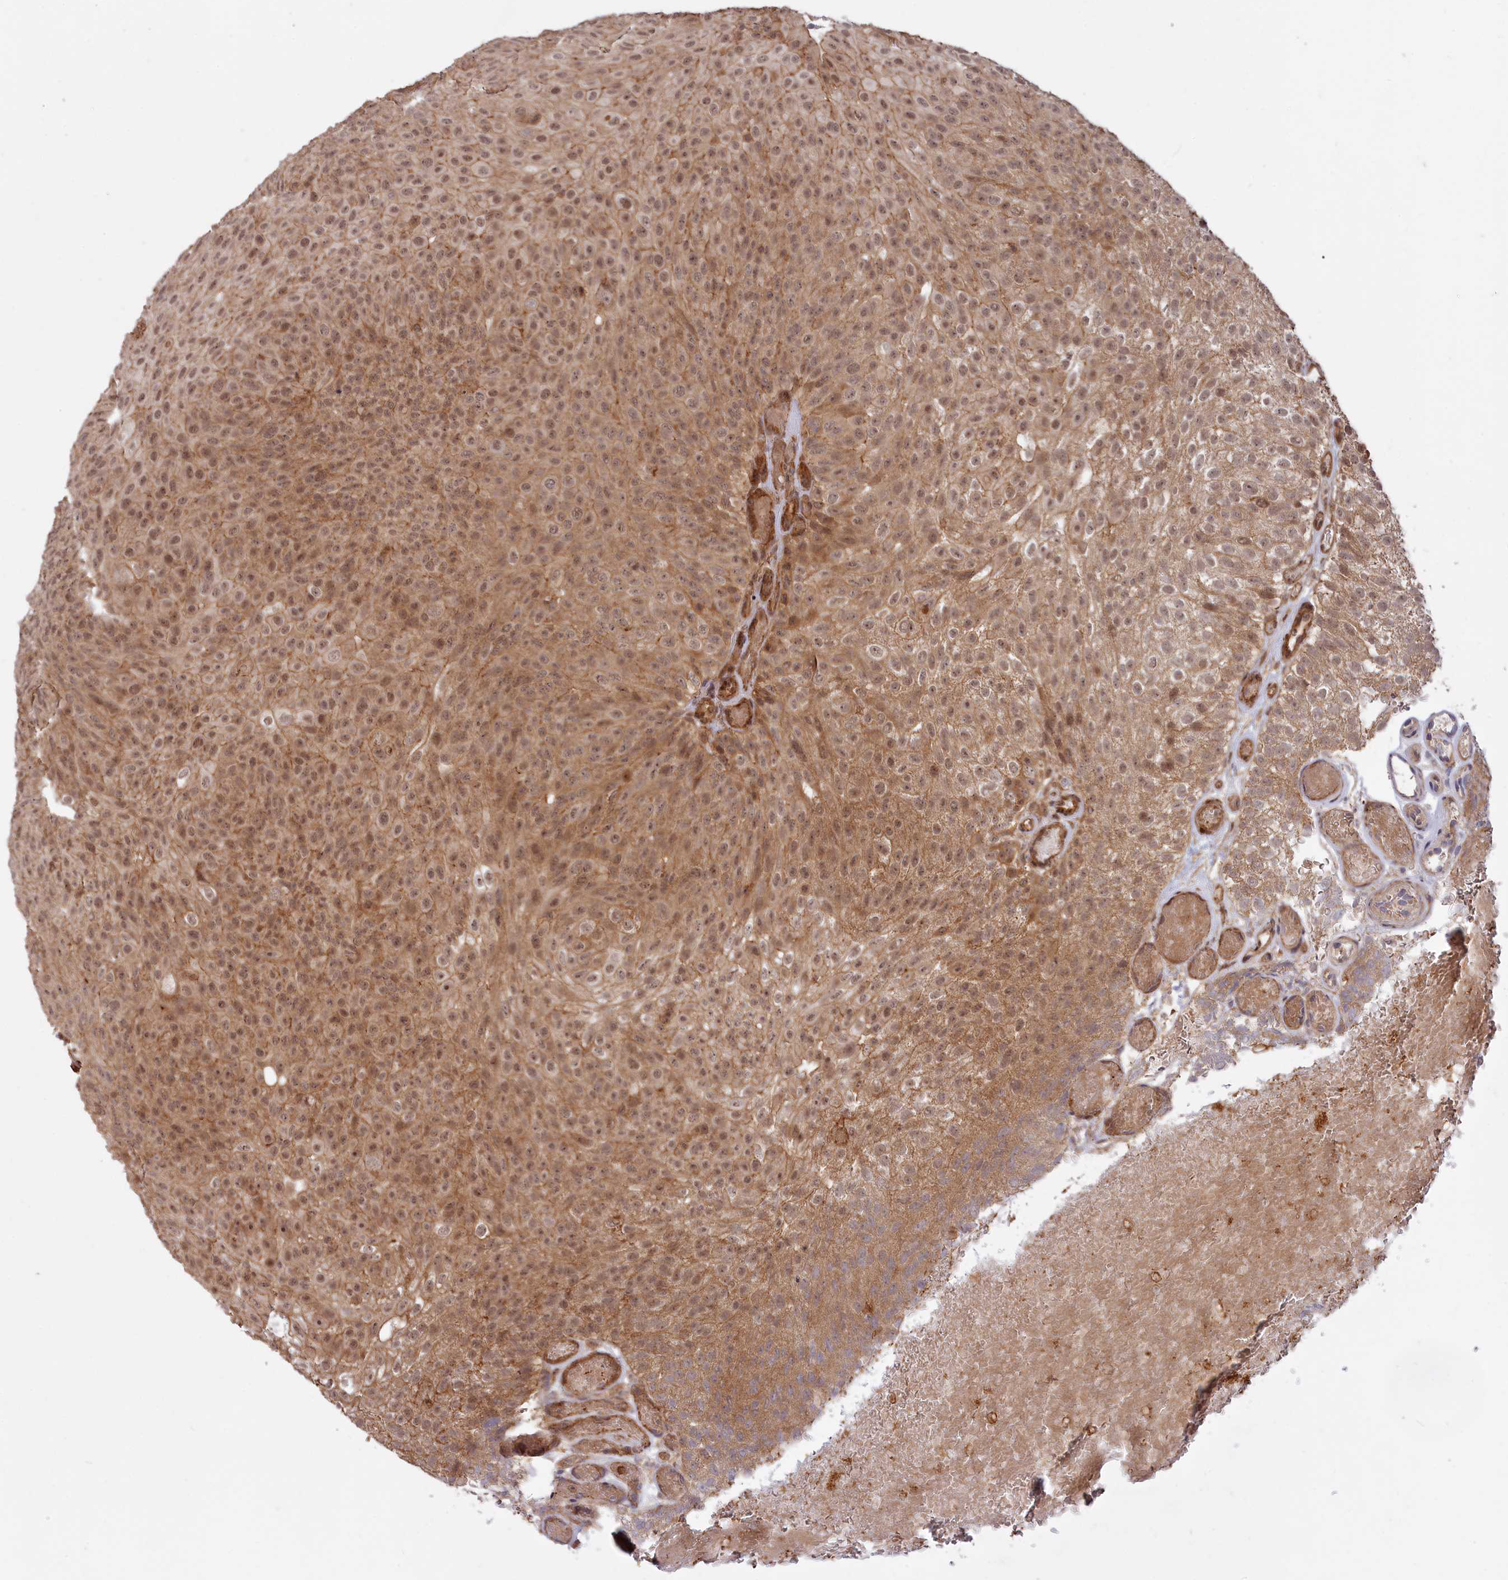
{"staining": {"intensity": "moderate", "quantity": ">75%", "location": "cytoplasmic/membranous,nuclear"}, "tissue": "urothelial cancer", "cell_type": "Tumor cells", "image_type": "cancer", "snomed": [{"axis": "morphology", "description": "Urothelial carcinoma, Low grade"}, {"axis": "topography", "description": "Urinary bladder"}], "caption": "The image displays staining of urothelial cancer, revealing moderate cytoplasmic/membranous and nuclear protein positivity (brown color) within tumor cells. (DAB = brown stain, brightfield microscopy at high magnification).", "gene": "CCDC174", "patient": {"sex": "male", "age": 78}}